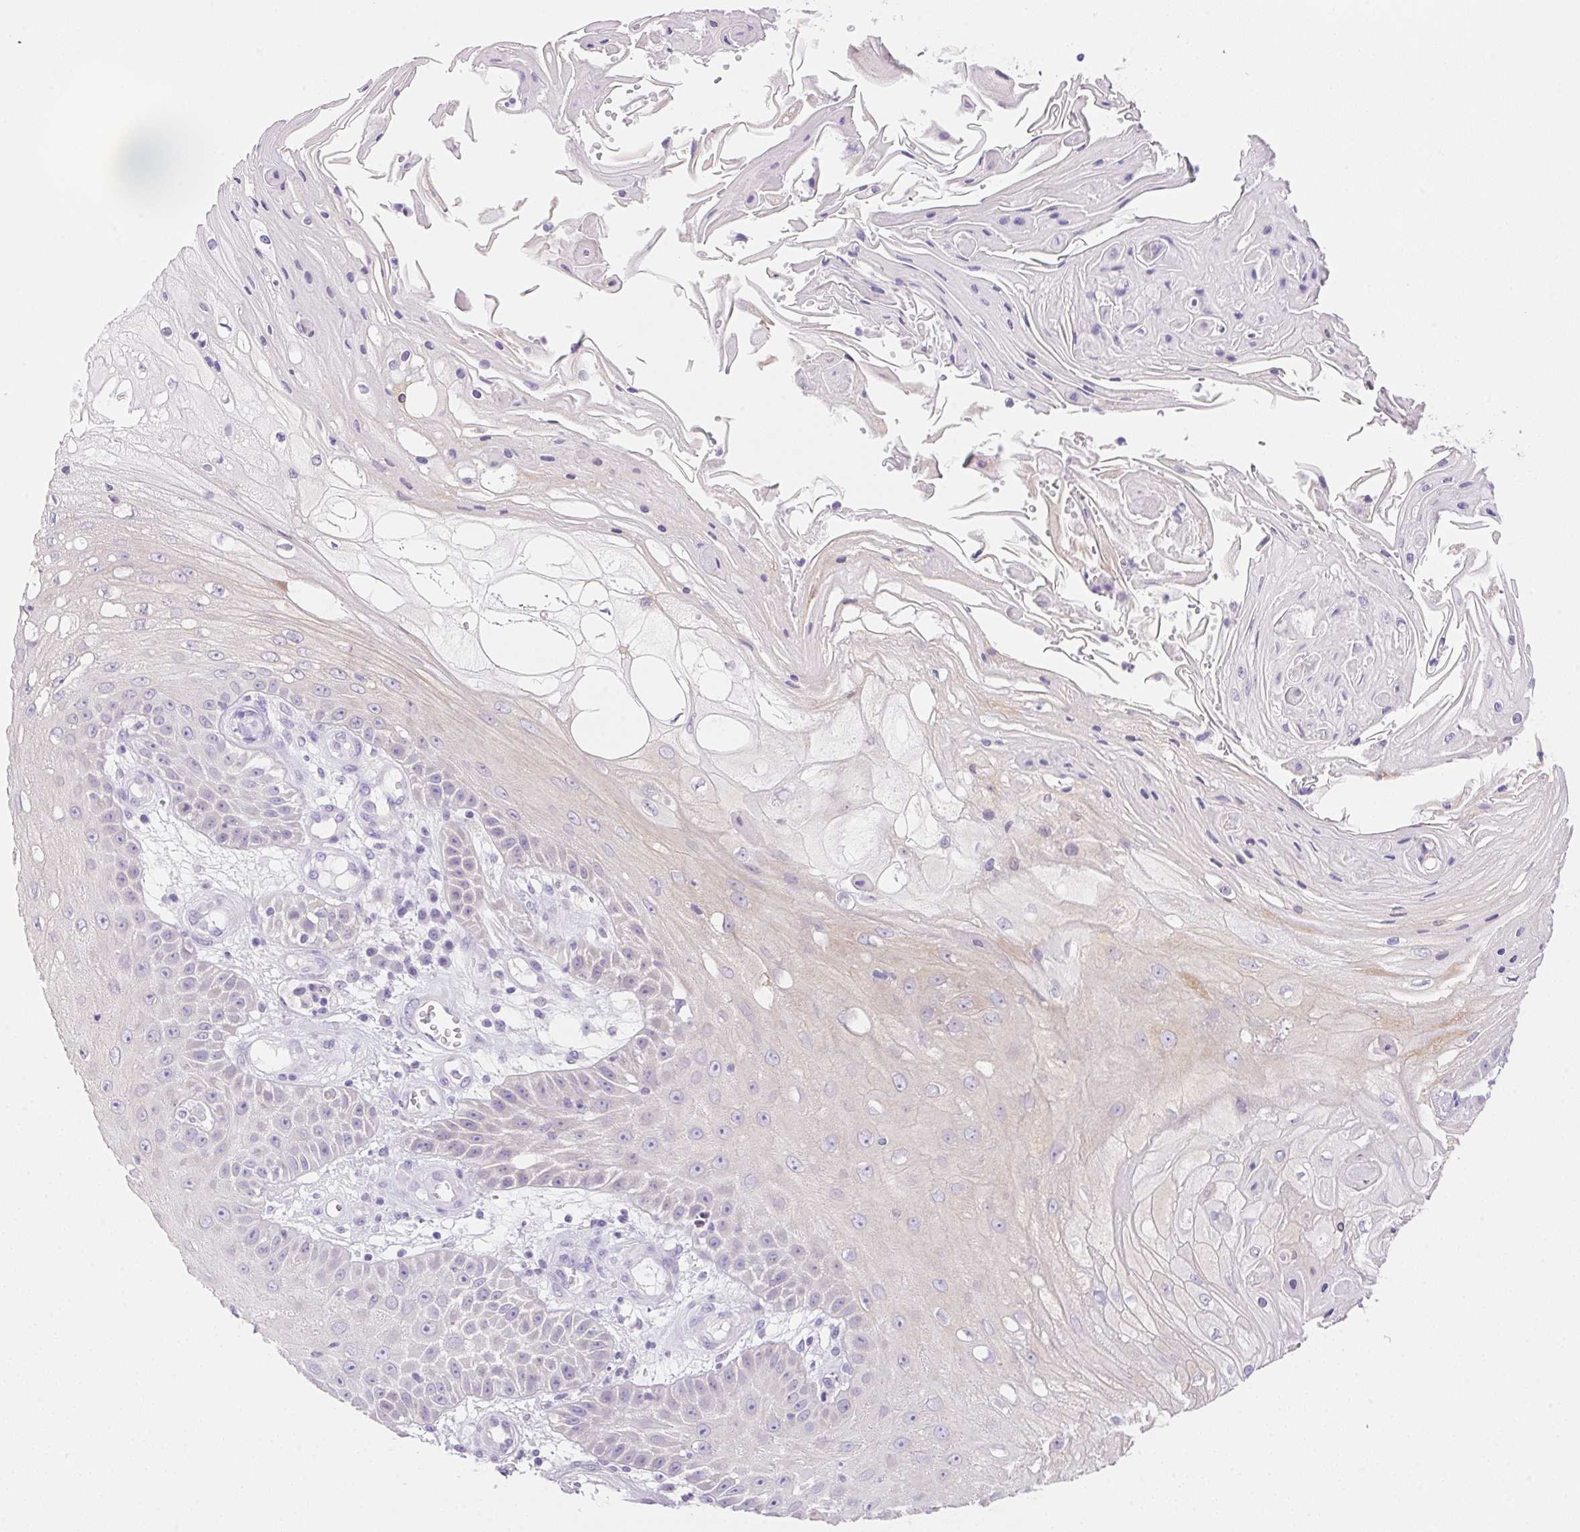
{"staining": {"intensity": "negative", "quantity": "none", "location": "none"}, "tissue": "skin cancer", "cell_type": "Tumor cells", "image_type": "cancer", "snomed": [{"axis": "morphology", "description": "Squamous cell carcinoma, NOS"}, {"axis": "topography", "description": "Skin"}], "caption": "This is a image of IHC staining of skin cancer, which shows no positivity in tumor cells. The staining was performed using DAB to visualize the protein expression in brown, while the nuclei were stained in blue with hematoxylin (Magnification: 20x).", "gene": "DHCR24", "patient": {"sex": "male", "age": 70}}